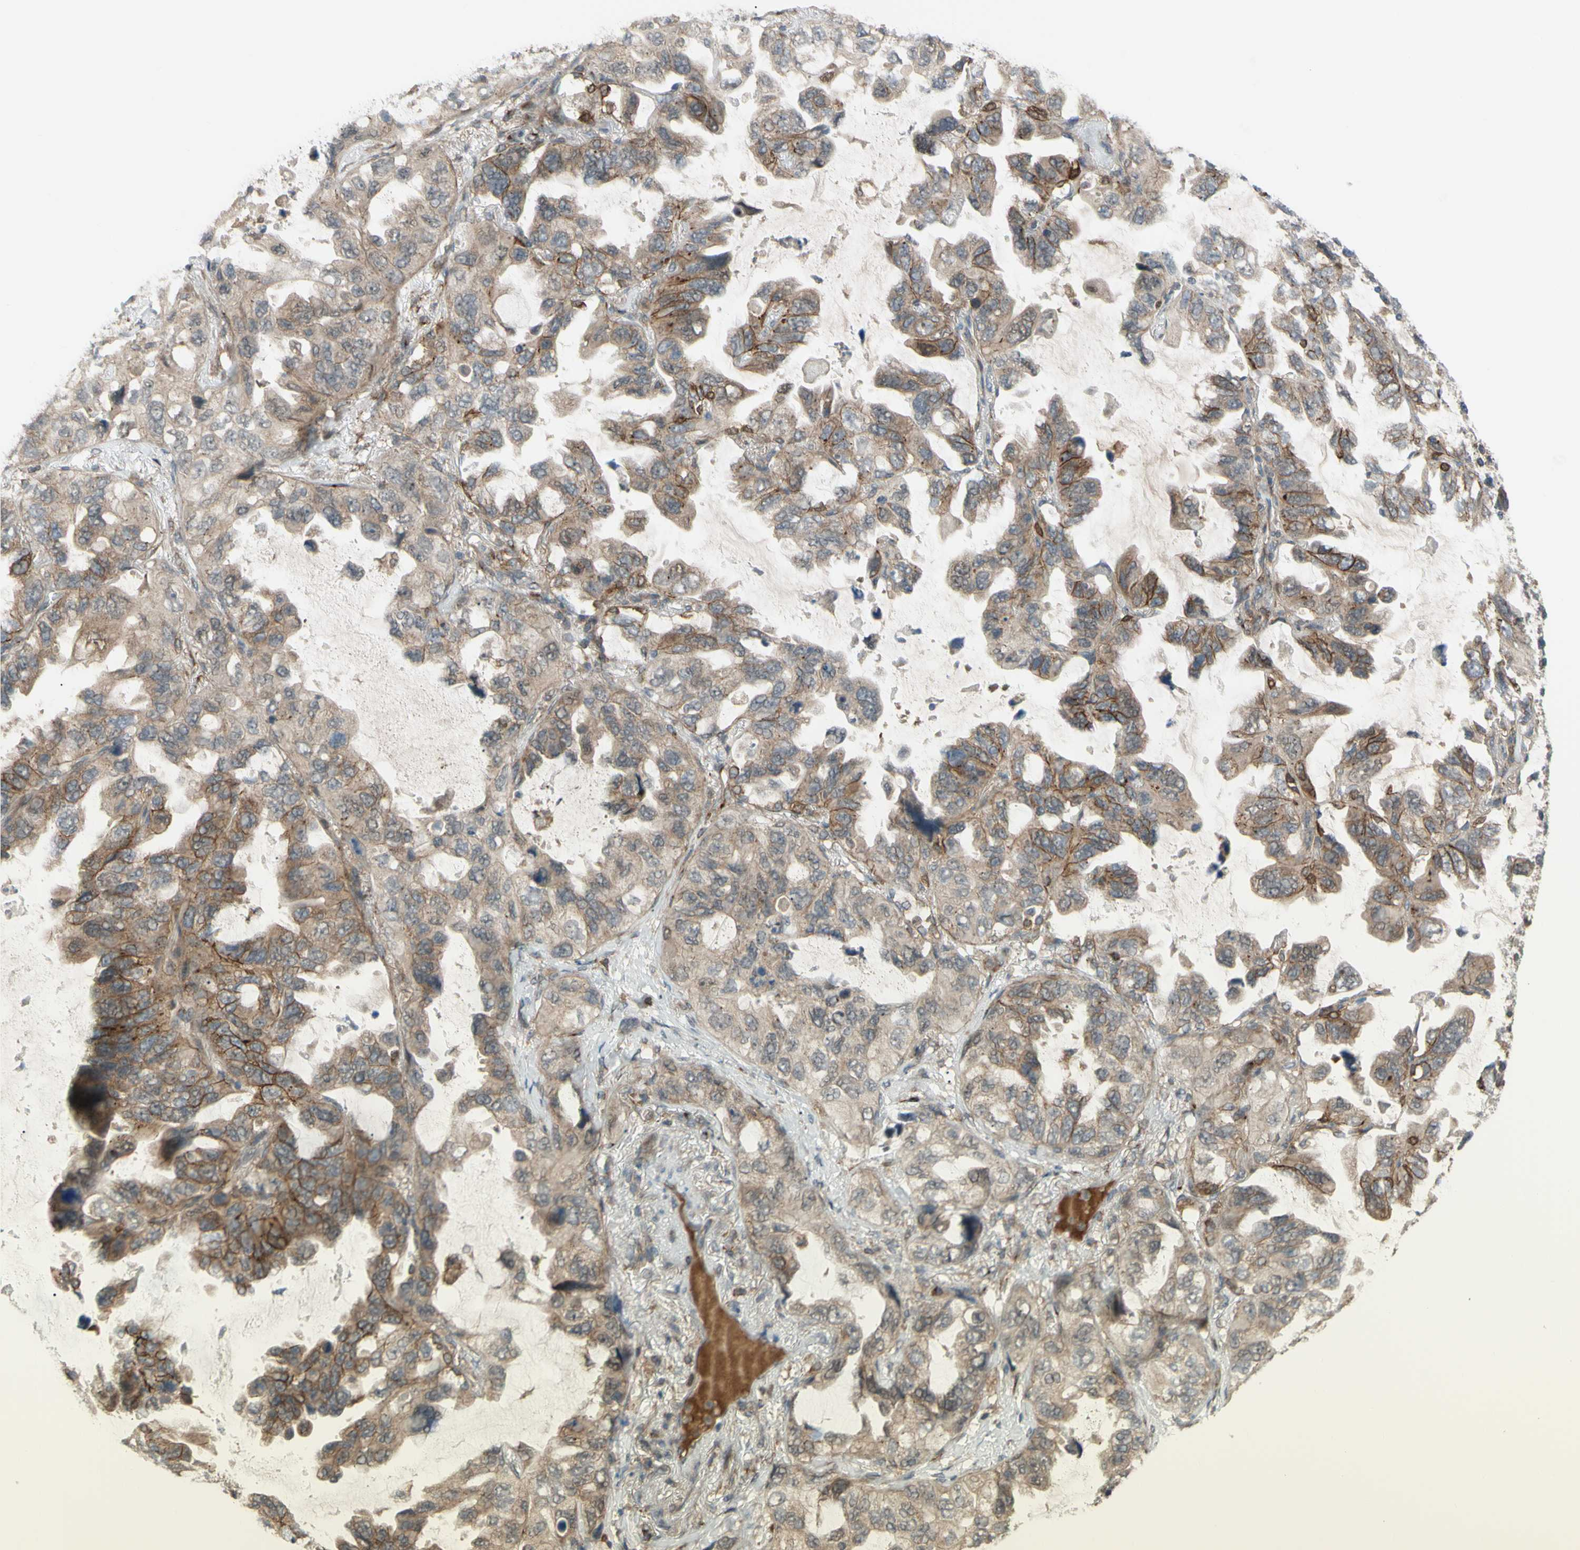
{"staining": {"intensity": "weak", "quantity": "25%-75%", "location": "cytoplasmic/membranous"}, "tissue": "lung cancer", "cell_type": "Tumor cells", "image_type": "cancer", "snomed": [{"axis": "morphology", "description": "Squamous cell carcinoma, NOS"}, {"axis": "topography", "description": "Lung"}], "caption": "An immunohistochemistry histopathology image of tumor tissue is shown. Protein staining in brown labels weak cytoplasmic/membranous positivity in lung squamous cell carcinoma within tumor cells.", "gene": "FLII", "patient": {"sex": "female", "age": 73}}